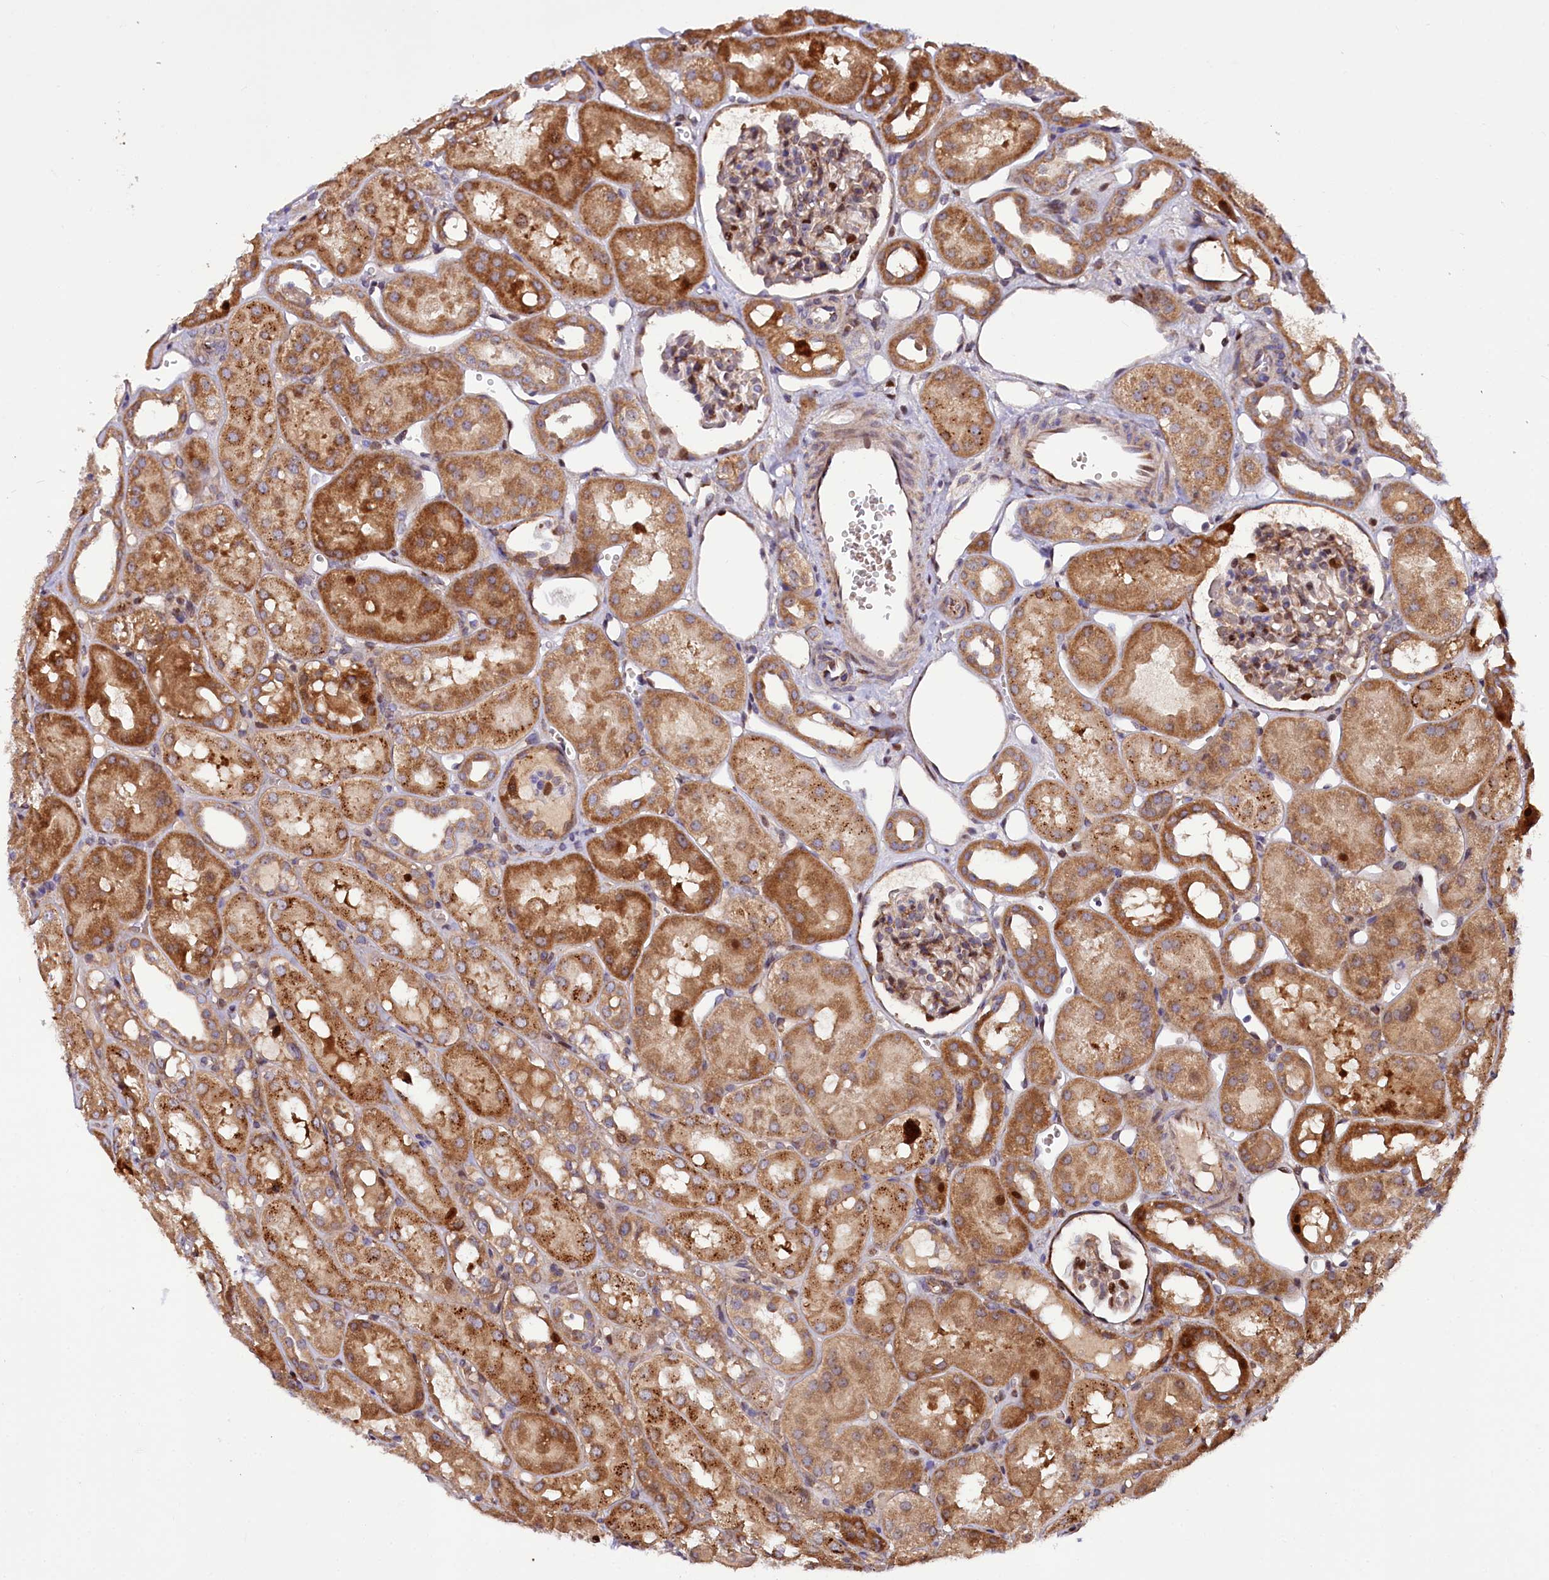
{"staining": {"intensity": "moderate", "quantity": "25%-75%", "location": "cytoplasmic/membranous,nuclear"}, "tissue": "kidney", "cell_type": "Cells in glomeruli", "image_type": "normal", "snomed": [{"axis": "morphology", "description": "Normal tissue, NOS"}, {"axis": "topography", "description": "Kidney"}], "caption": "Immunohistochemistry (IHC) (DAB) staining of unremarkable kidney demonstrates moderate cytoplasmic/membranous,nuclear protein staining in about 25%-75% of cells in glomeruli. Using DAB (3,3'-diaminobenzidine) (brown) and hematoxylin (blue) stains, captured at high magnification using brightfield microscopy.", "gene": "PDZRN3", "patient": {"sex": "male", "age": 16}}